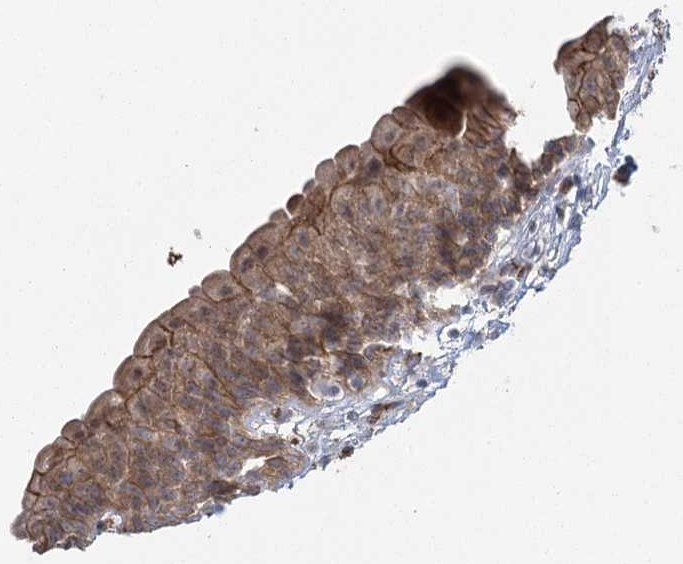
{"staining": {"intensity": "moderate", "quantity": ">75%", "location": "cytoplasmic/membranous"}, "tissue": "urinary bladder", "cell_type": "Urothelial cells", "image_type": "normal", "snomed": [{"axis": "morphology", "description": "Normal tissue, NOS"}, {"axis": "topography", "description": "Urinary bladder"}], "caption": "Immunohistochemical staining of benign human urinary bladder shows medium levels of moderate cytoplasmic/membranous staining in about >75% of urothelial cells.", "gene": "RPP14", "patient": {"sex": "male", "age": 83}}